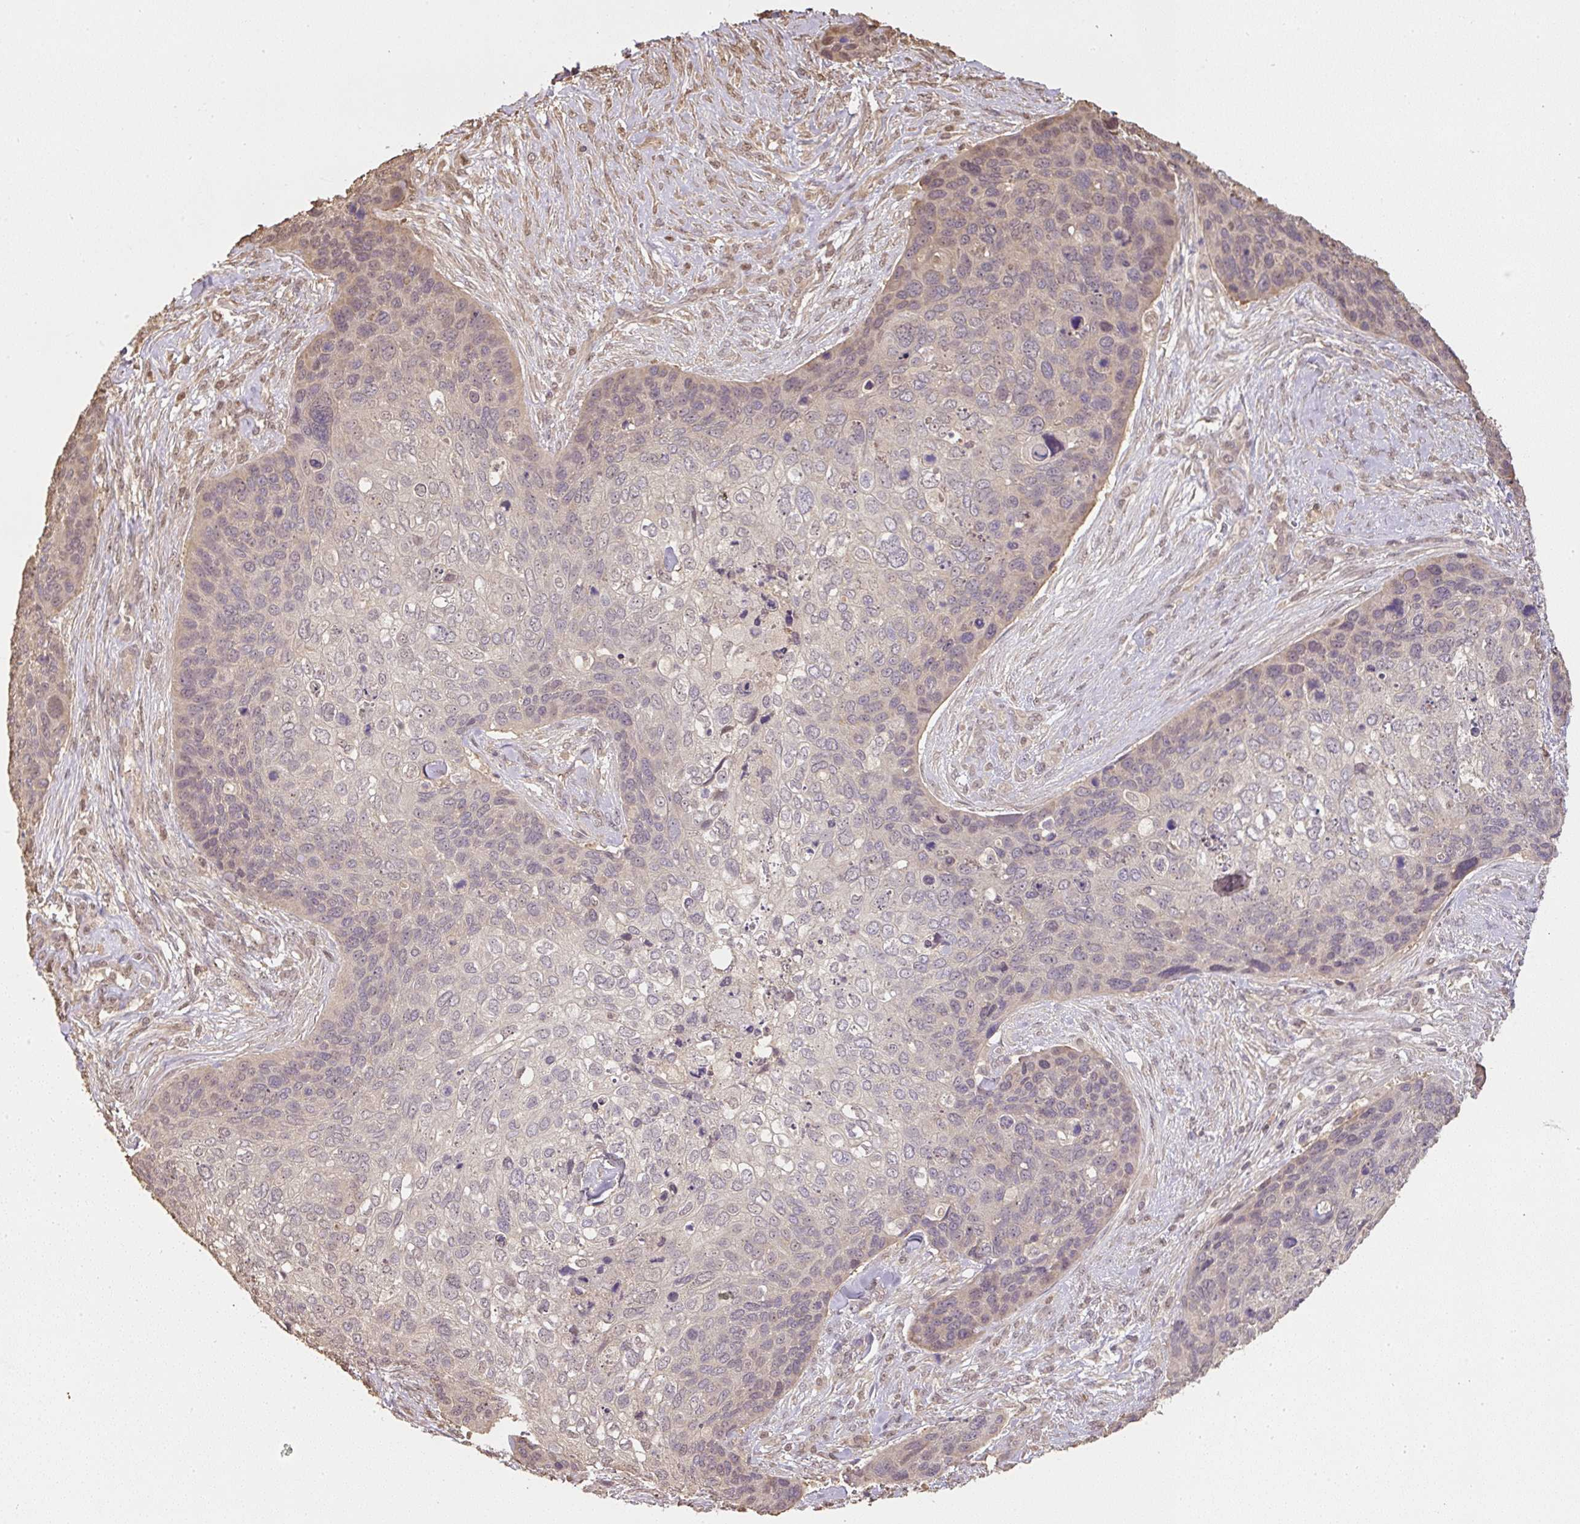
{"staining": {"intensity": "weak", "quantity": "<25%", "location": "cytoplasmic/membranous,nuclear"}, "tissue": "skin cancer", "cell_type": "Tumor cells", "image_type": "cancer", "snomed": [{"axis": "morphology", "description": "Basal cell carcinoma"}, {"axis": "topography", "description": "Skin"}], "caption": "IHC of human basal cell carcinoma (skin) displays no positivity in tumor cells.", "gene": "TMEM170B", "patient": {"sex": "female", "age": 74}}